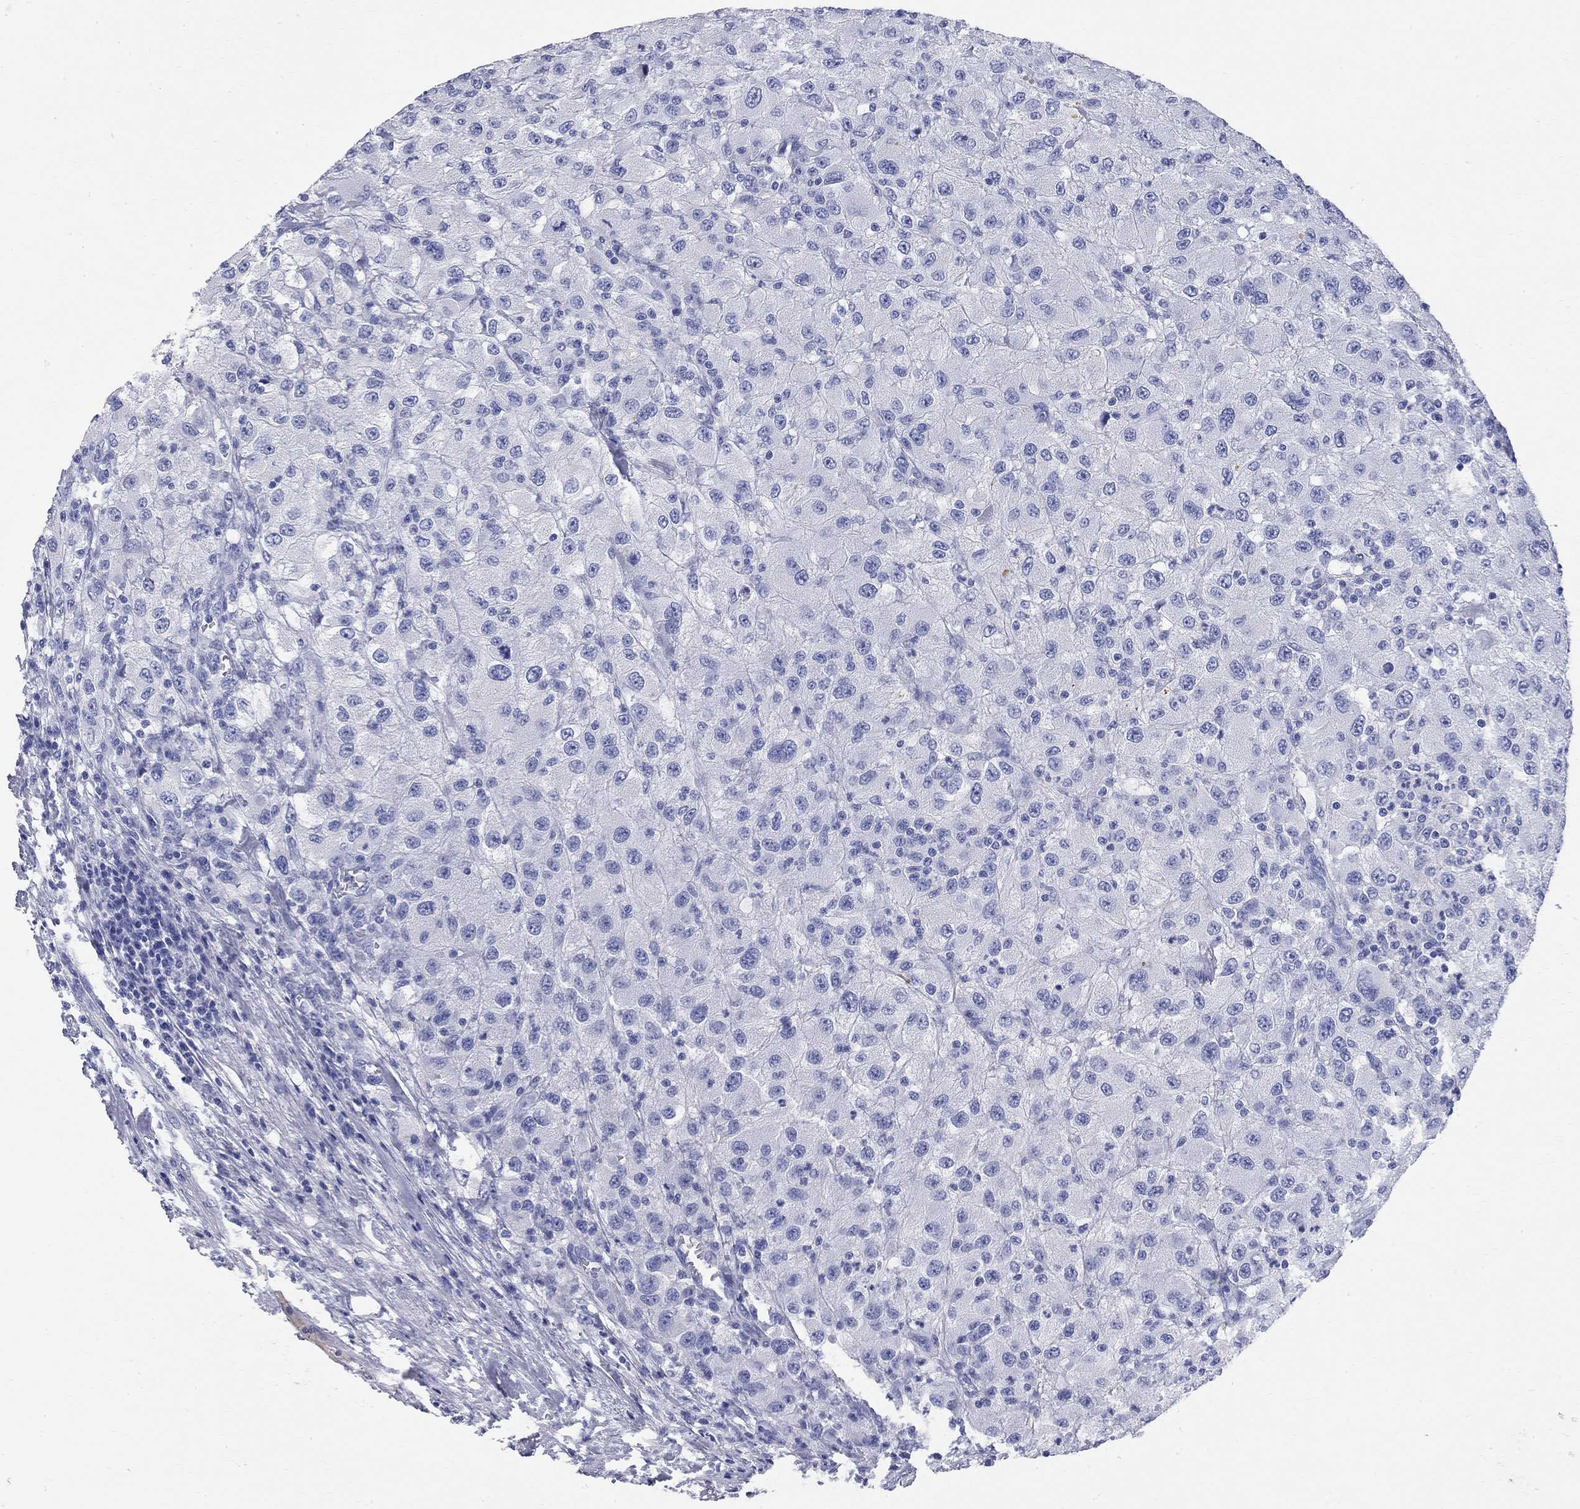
{"staining": {"intensity": "negative", "quantity": "none", "location": "none"}, "tissue": "renal cancer", "cell_type": "Tumor cells", "image_type": "cancer", "snomed": [{"axis": "morphology", "description": "Adenocarcinoma, NOS"}, {"axis": "topography", "description": "Kidney"}], "caption": "Tumor cells show no significant protein staining in renal cancer. Nuclei are stained in blue.", "gene": "PHOX2B", "patient": {"sex": "female", "age": 67}}